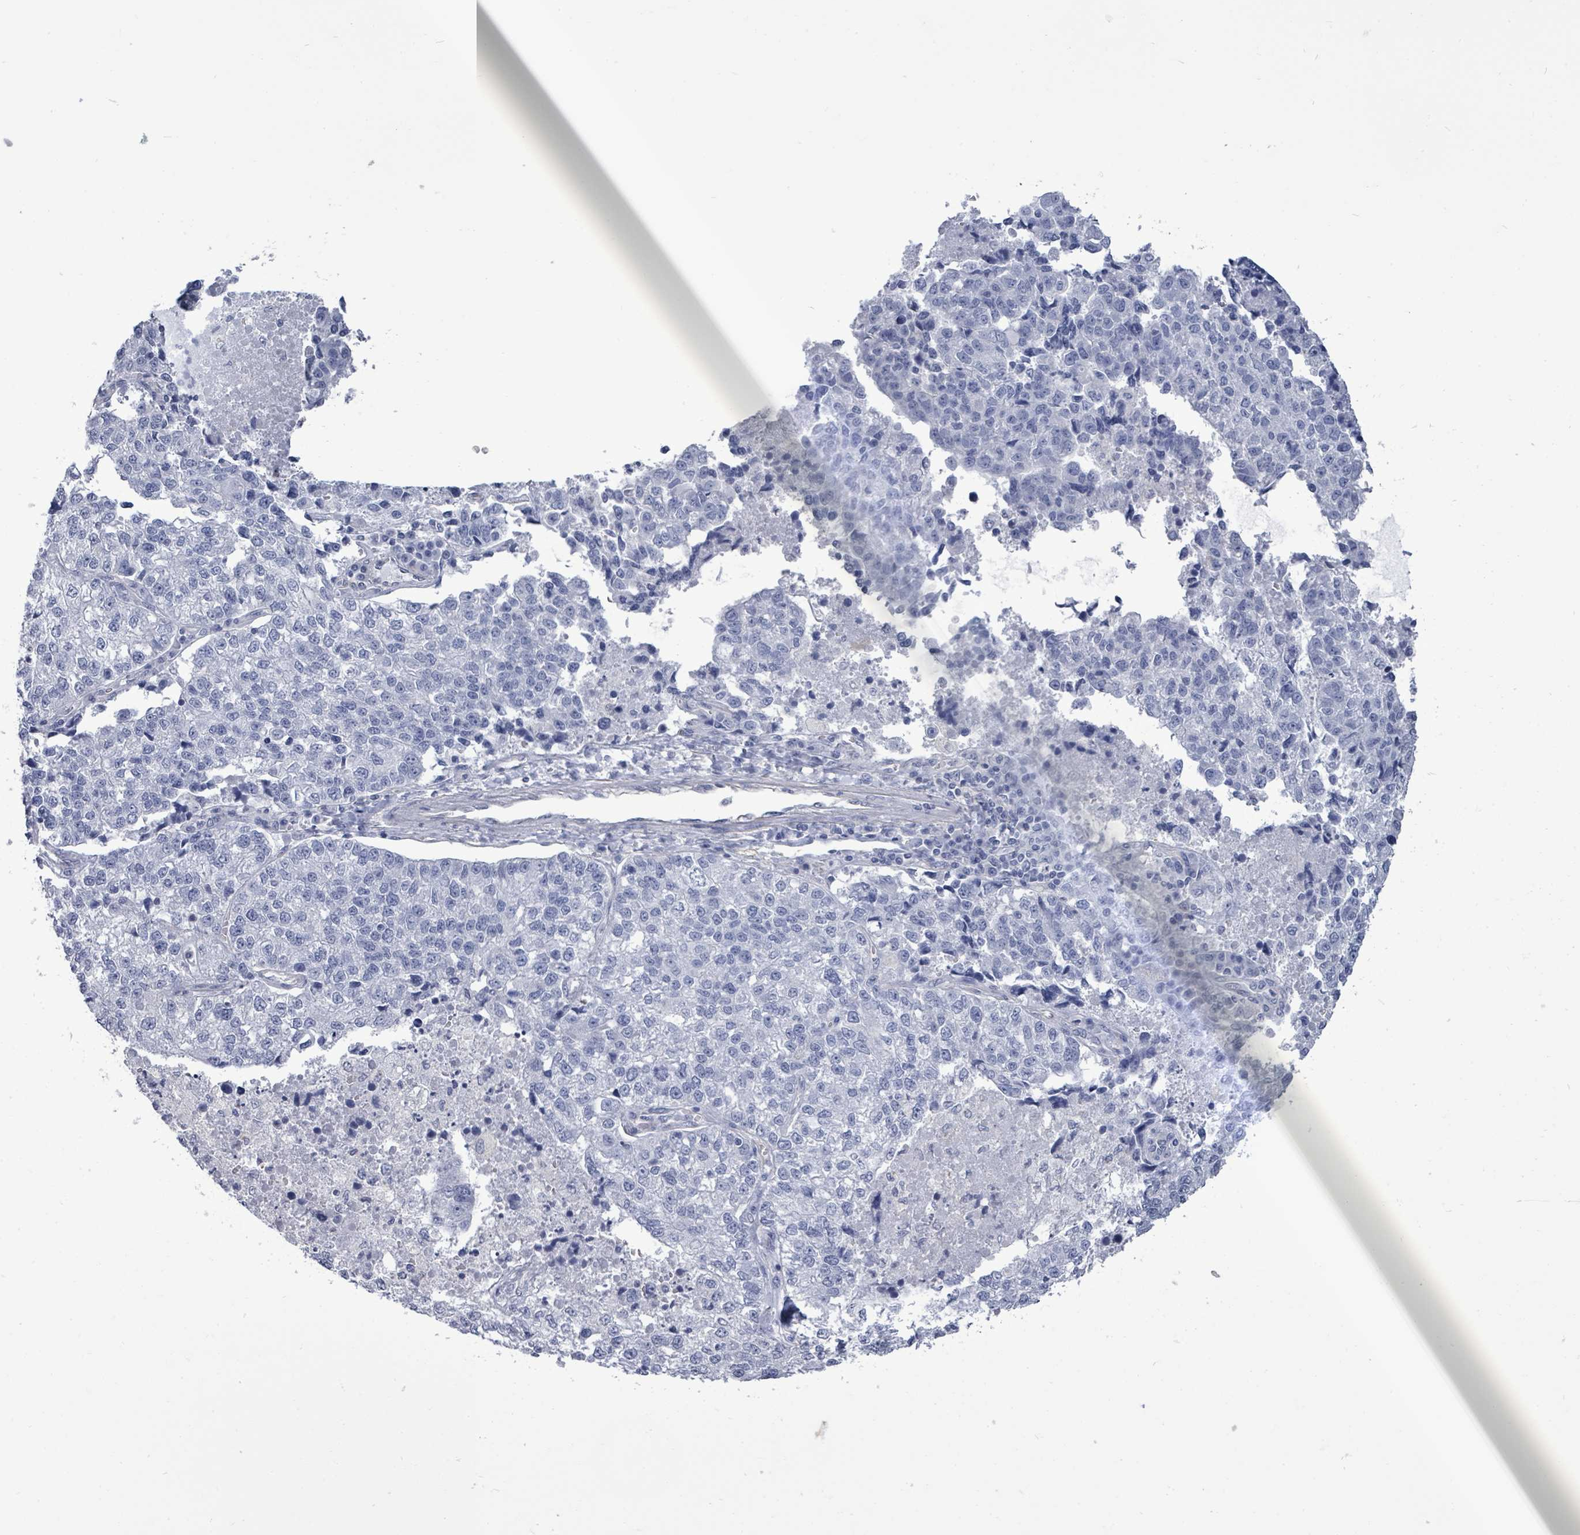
{"staining": {"intensity": "negative", "quantity": "none", "location": "none"}, "tissue": "lung cancer", "cell_type": "Tumor cells", "image_type": "cancer", "snomed": [{"axis": "morphology", "description": "Adenocarcinoma, NOS"}, {"axis": "topography", "description": "Lung"}], "caption": "Photomicrograph shows no significant protein expression in tumor cells of lung adenocarcinoma.", "gene": "CT45A5", "patient": {"sex": "male", "age": 49}}